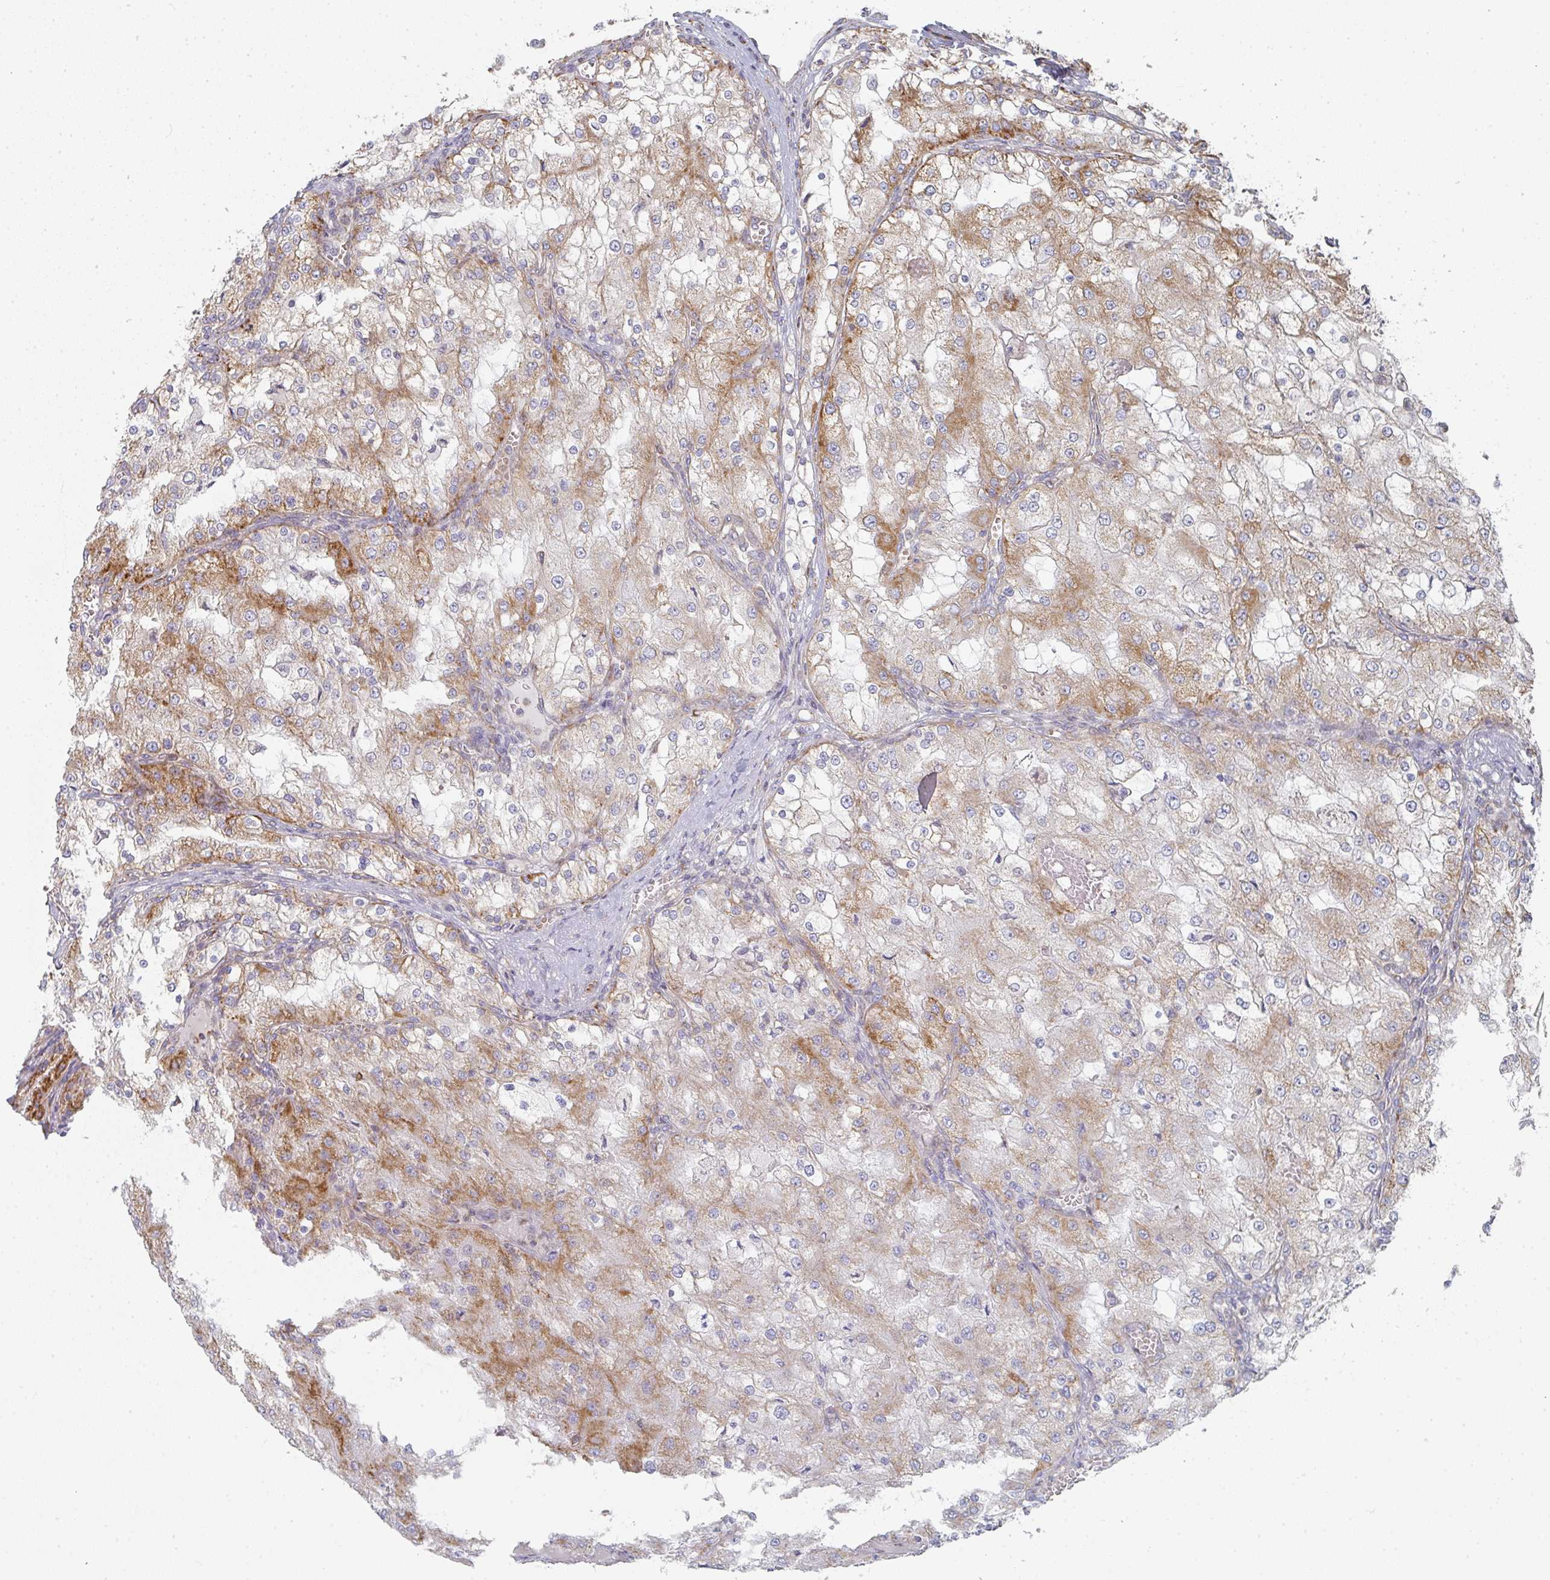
{"staining": {"intensity": "moderate", "quantity": "25%-75%", "location": "cytoplasmic/membranous"}, "tissue": "renal cancer", "cell_type": "Tumor cells", "image_type": "cancer", "snomed": [{"axis": "morphology", "description": "Adenocarcinoma, NOS"}, {"axis": "topography", "description": "Kidney"}], "caption": "Tumor cells display moderate cytoplasmic/membranous staining in about 25%-75% of cells in renal cancer (adenocarcinoma).", "gene": "ZNF526", "patient": {"sex": "female", "age": 74}}